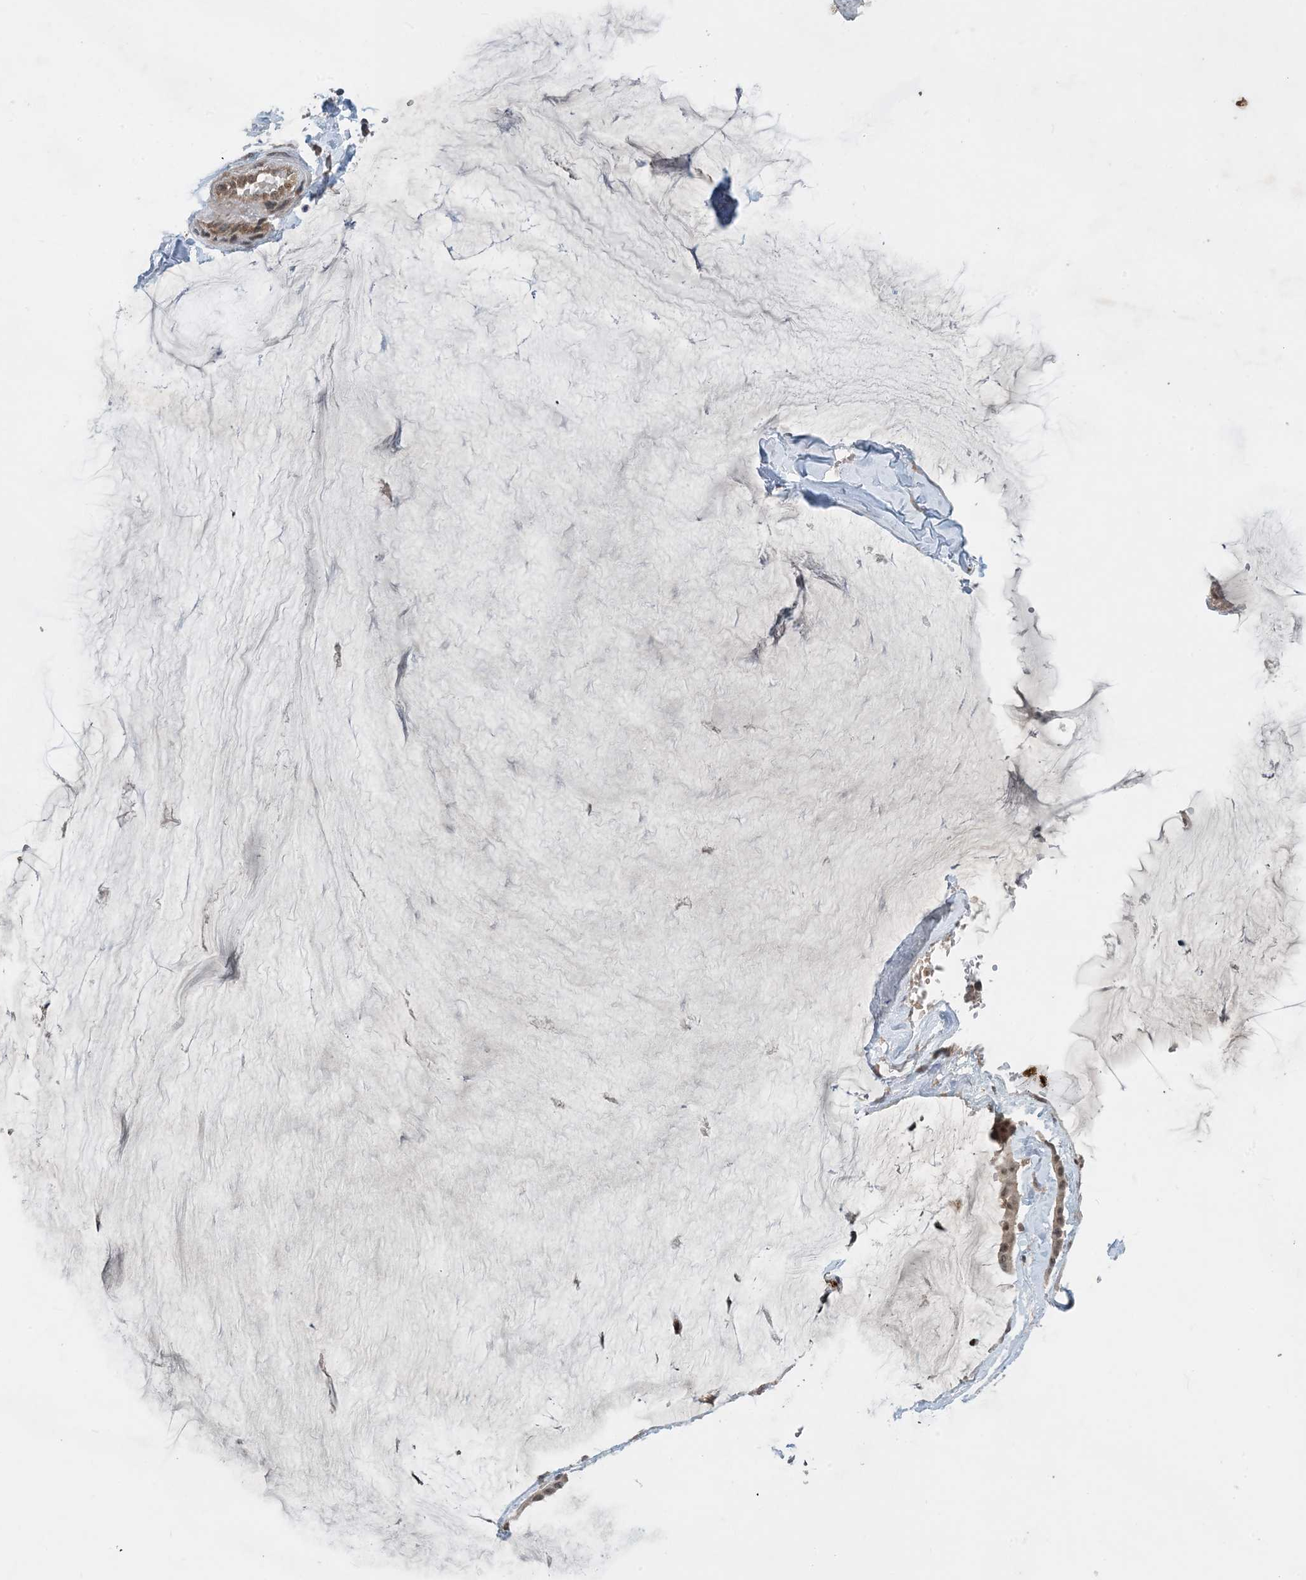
{"staining": {"intensity": "weak", "quantity": "25%-75%", "location": "cytoplasmic/membranous"}, "tissue": "ovarian cancer", "cell_type": "Tumor cells", "image_type": "cancer", "snomed": [{"axis": "morphology", "description": "Cystadenocarcinoma, mucinous, NOS"}, {"axis": "topography", "description": "Ovary"}], "caption": "Immunohistochemical staining of ovarian cancer displays low levels of weak cytoplasmic/membranous staining in approximately 25%-75% of tumor cells. (DAB (3,3'-diaminobenzidine) IHC with brightfield microscopy, high magnification).", "gene": "TINAG", "patient": {"sex": "female", "age": 39}}